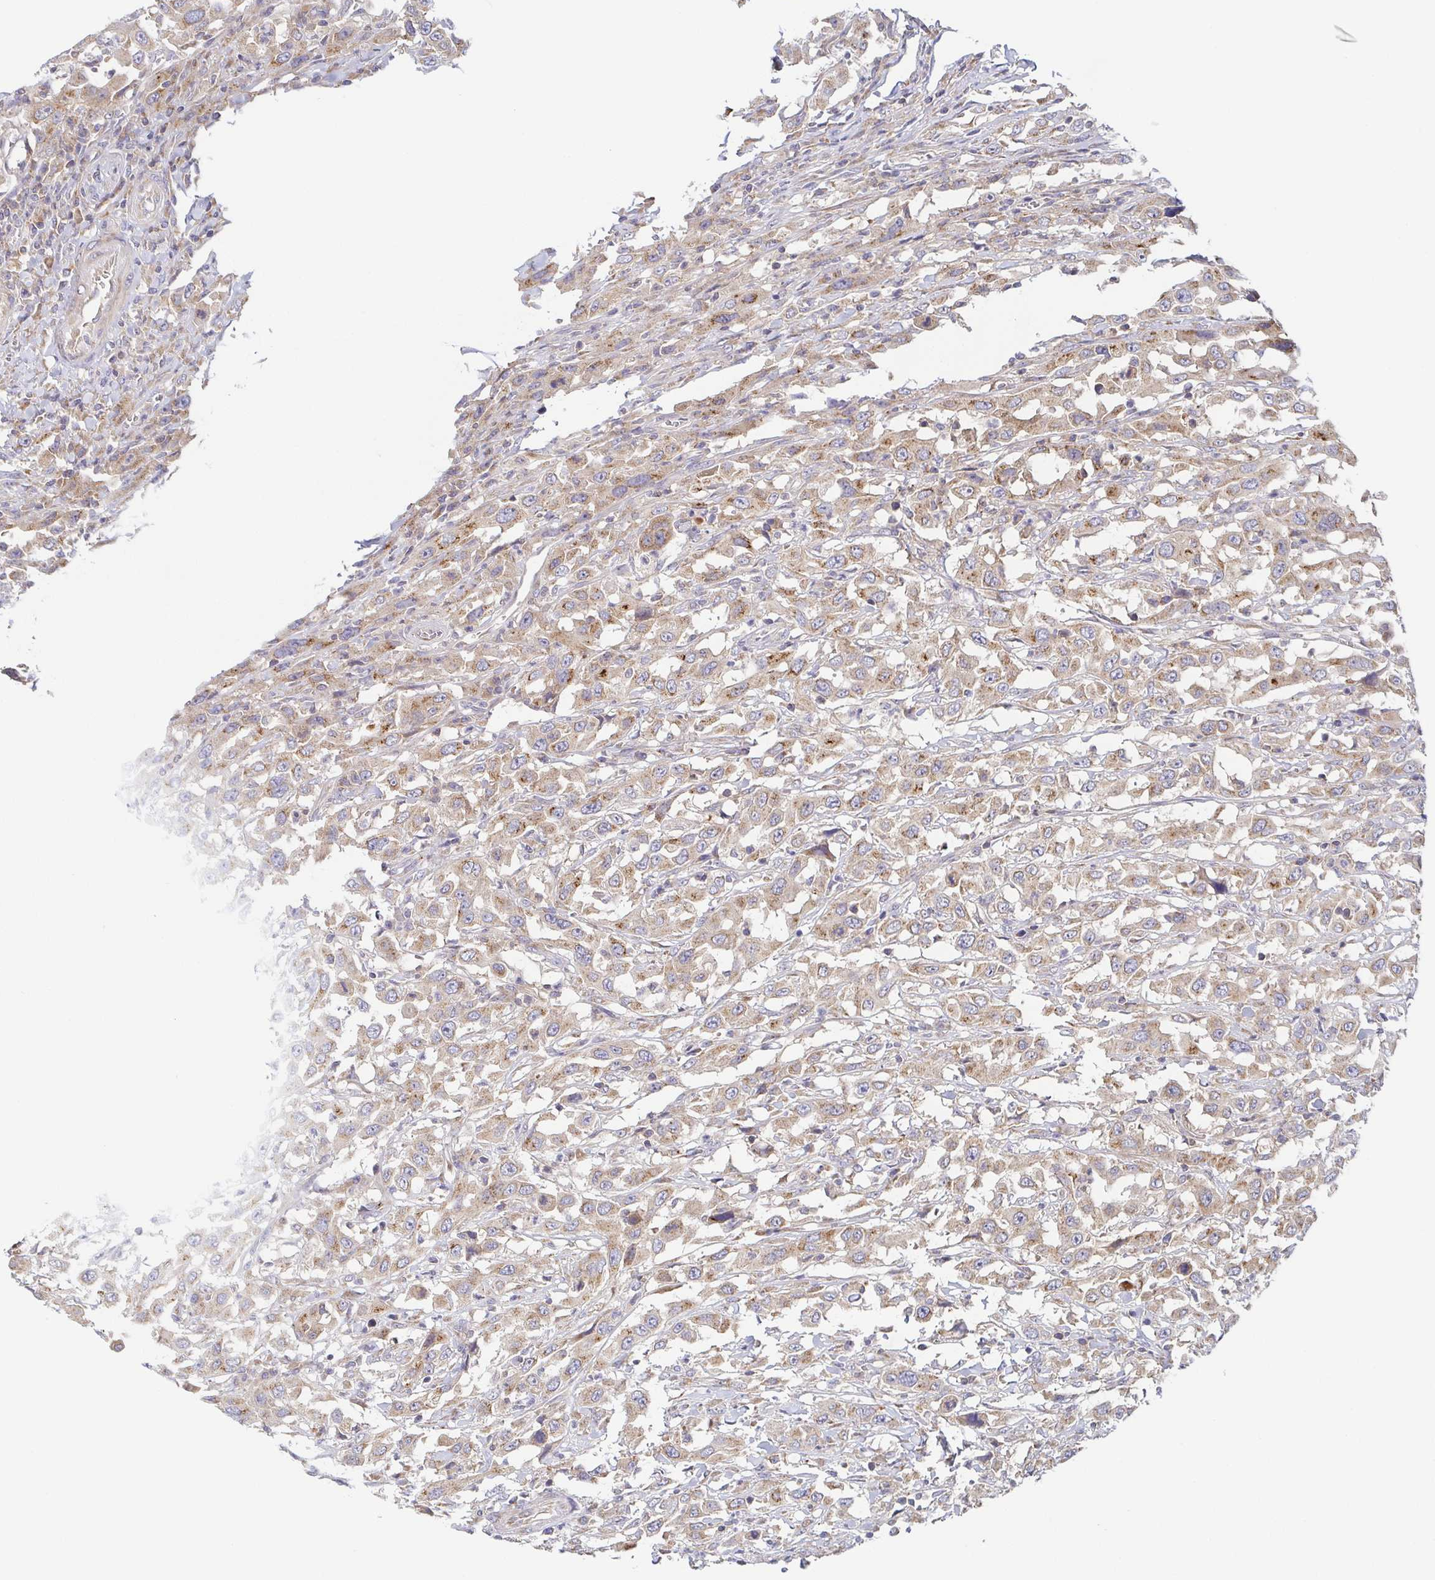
{"staining": {"intensity": "weak", "quantity": ">75%", "location": "cytoplasmic/membranous"}, "tissue": "urothelial cancer", "cell_type": "Tumor cells", "image_type": "cancer", "snomed": [{"axis": "morphology", "description": "Urothelial carcinoma, High grade"}, {"axis": "topography", "description": "Urinary bladder"}], "caption": "The image reveals a brown stain indicating the presence of a protein in the cytoplasmic/membranous of tumor cells in urothelial cancer.", "gene": "TUFT1", "patient": {"sex": "male", "age": 61}}